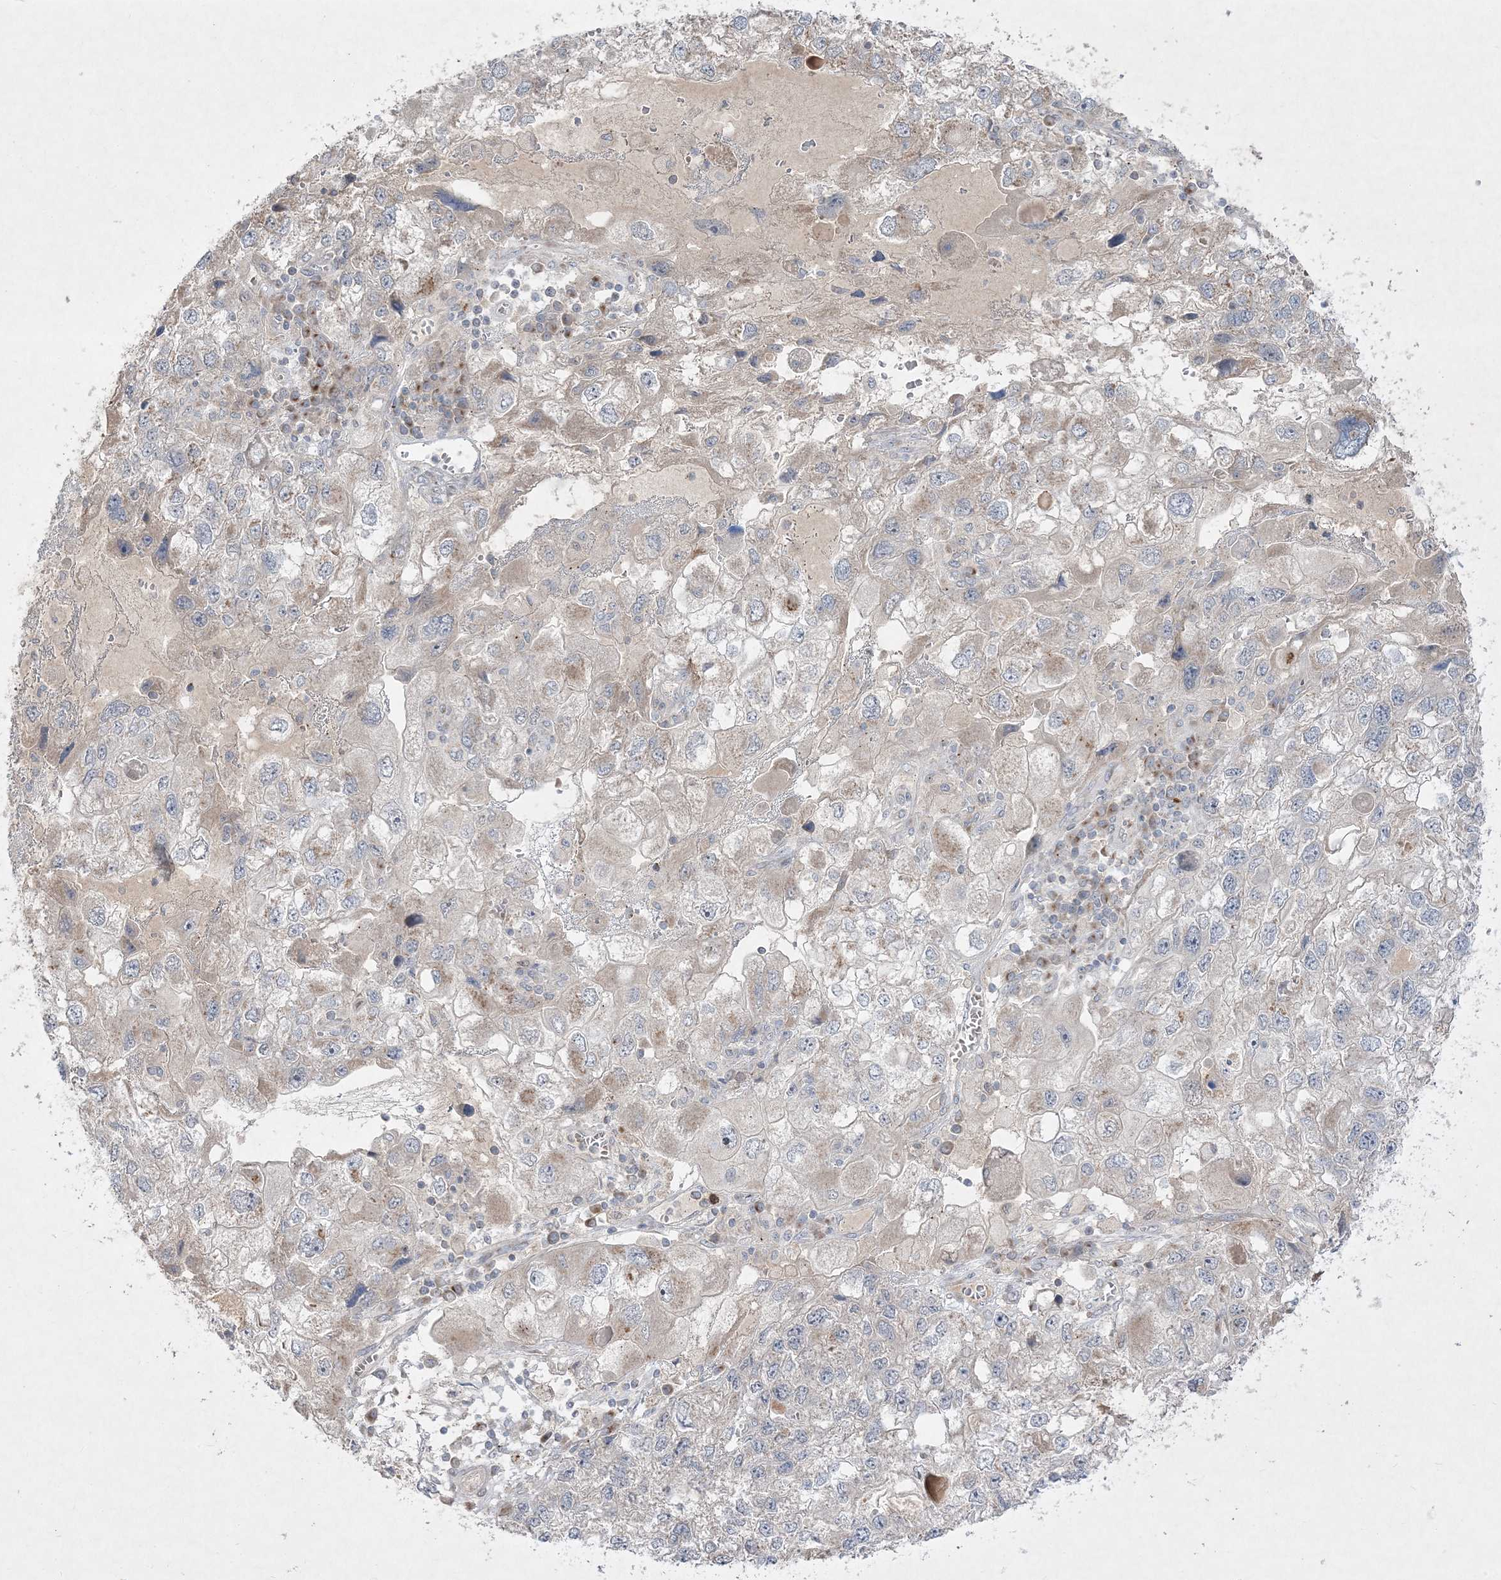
{"staining": {"intensity": "weak", "quantity": "<25%", "location": "cytoplasmic/membranous"}, "tissue": "endometrial cancer", "cell_type": "Tumor cells", "image_type": "cancer", "snomed": [{"axis": "morphology", "description": "Adenocarcinoma, NOS"}, {"axis": "topography", "description": "Endometrium"}], "caption": "Tumor cells show no significant staining in endometrial cancer.", "gene": "CLNK", "patient": {"sex": "female", "age": 49}}